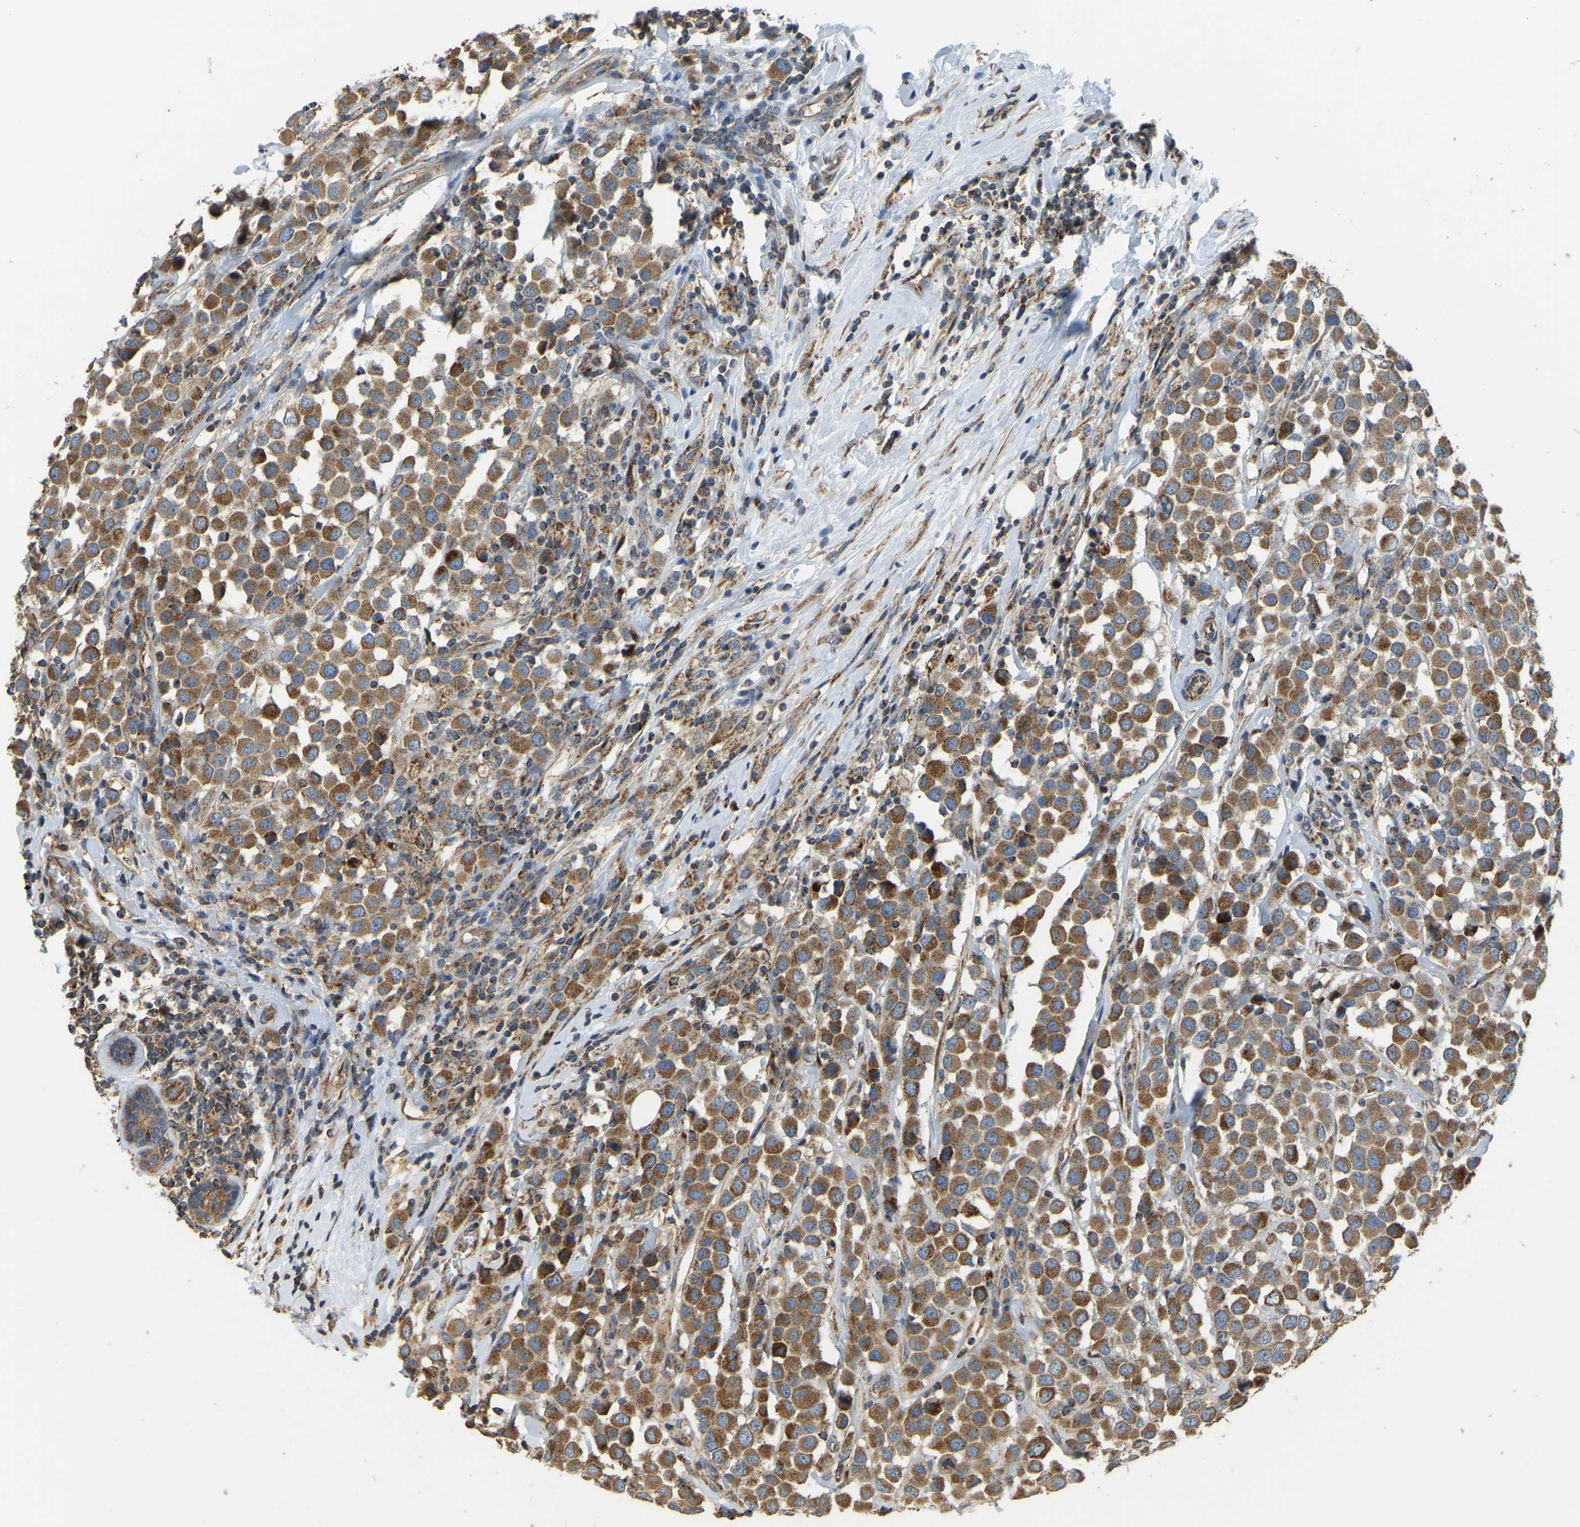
{"staining": {"intensity": "moderate", "quantity": ">75%", "location": "cytoplasmic/membranous"}, "tissue": "breast cancer", "cell_type": "Tumor cells", "image_type": "cancer", "snomed": [{"axis": "morphology", "description": "Duct carcinoma"}, {"axis": "topography", "description": "Breast"}], "caption": "Tumor cells show moderate cytoplasmic/membranous expression in approximately >75% of cells in breast infiltrating ductal carcinoma. The staining is performed using DAB (3,3'-diaminobenzidine) brown chromogen to label protein expression. The nuclei are counter-stained blue using hematoxylin.", "gene": "PSMD7", "patient": {"sex": "female", "age": 61}}